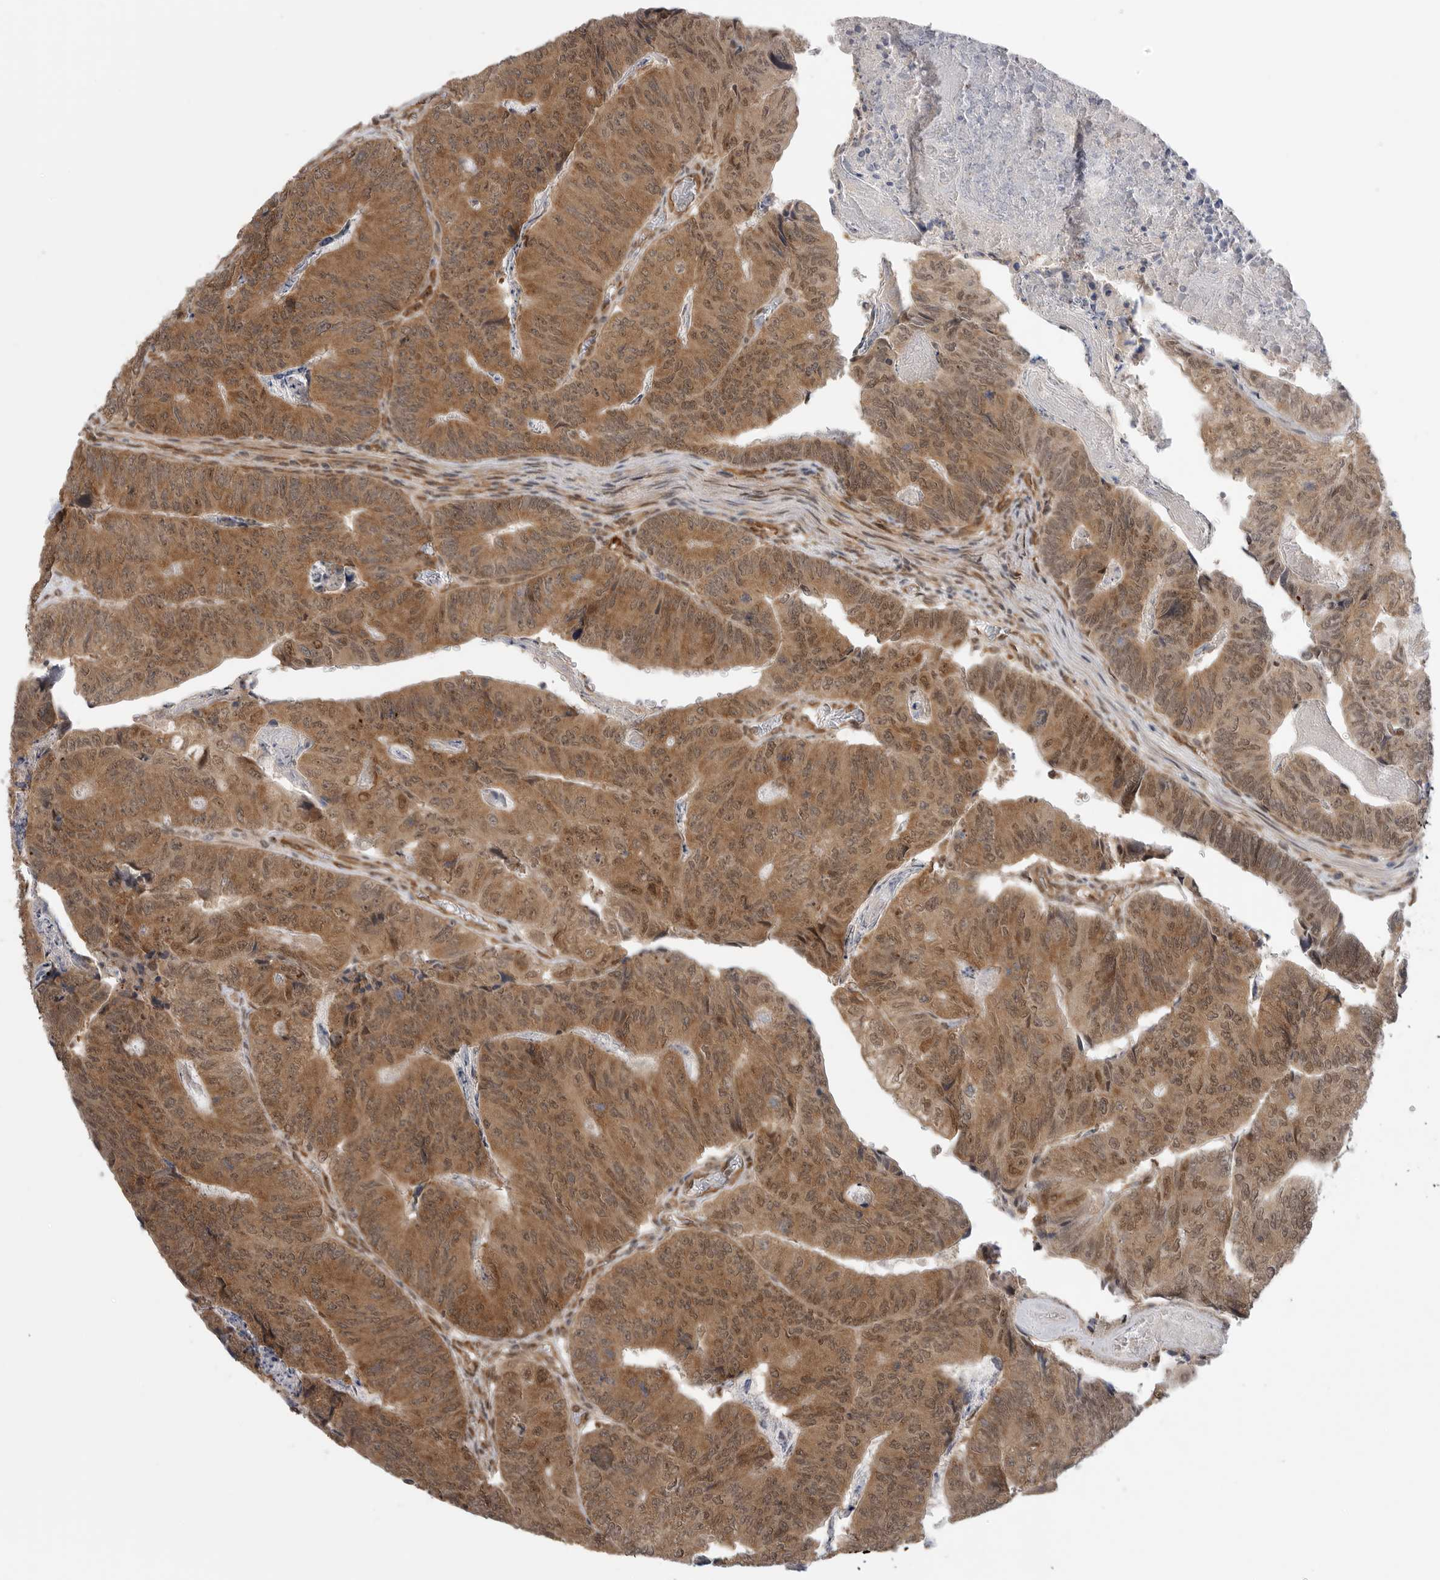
{"staining": {"intensity": "moderate", "quantity": ">75%", "location": "cytoplasmic/membranous,nuclear"}, "tissue": "colorectal cancer", "cell_type": "Tumor cells", "image_type": "cancer", "snomed": [{"axis": "morphology", "description": "Adenocarcinoma, NOS"}, {"axis": "topography", "description": "Colon"}], "caption": "There is medium levels of moderate cytoplasmic/membranous and nuclear staining in tumor cells of colorectal cancer, as demonstrated by immunohistochemical staining (brown color).", "gene": "VPS50", "patient": {"sex": "female", "age": 67}}